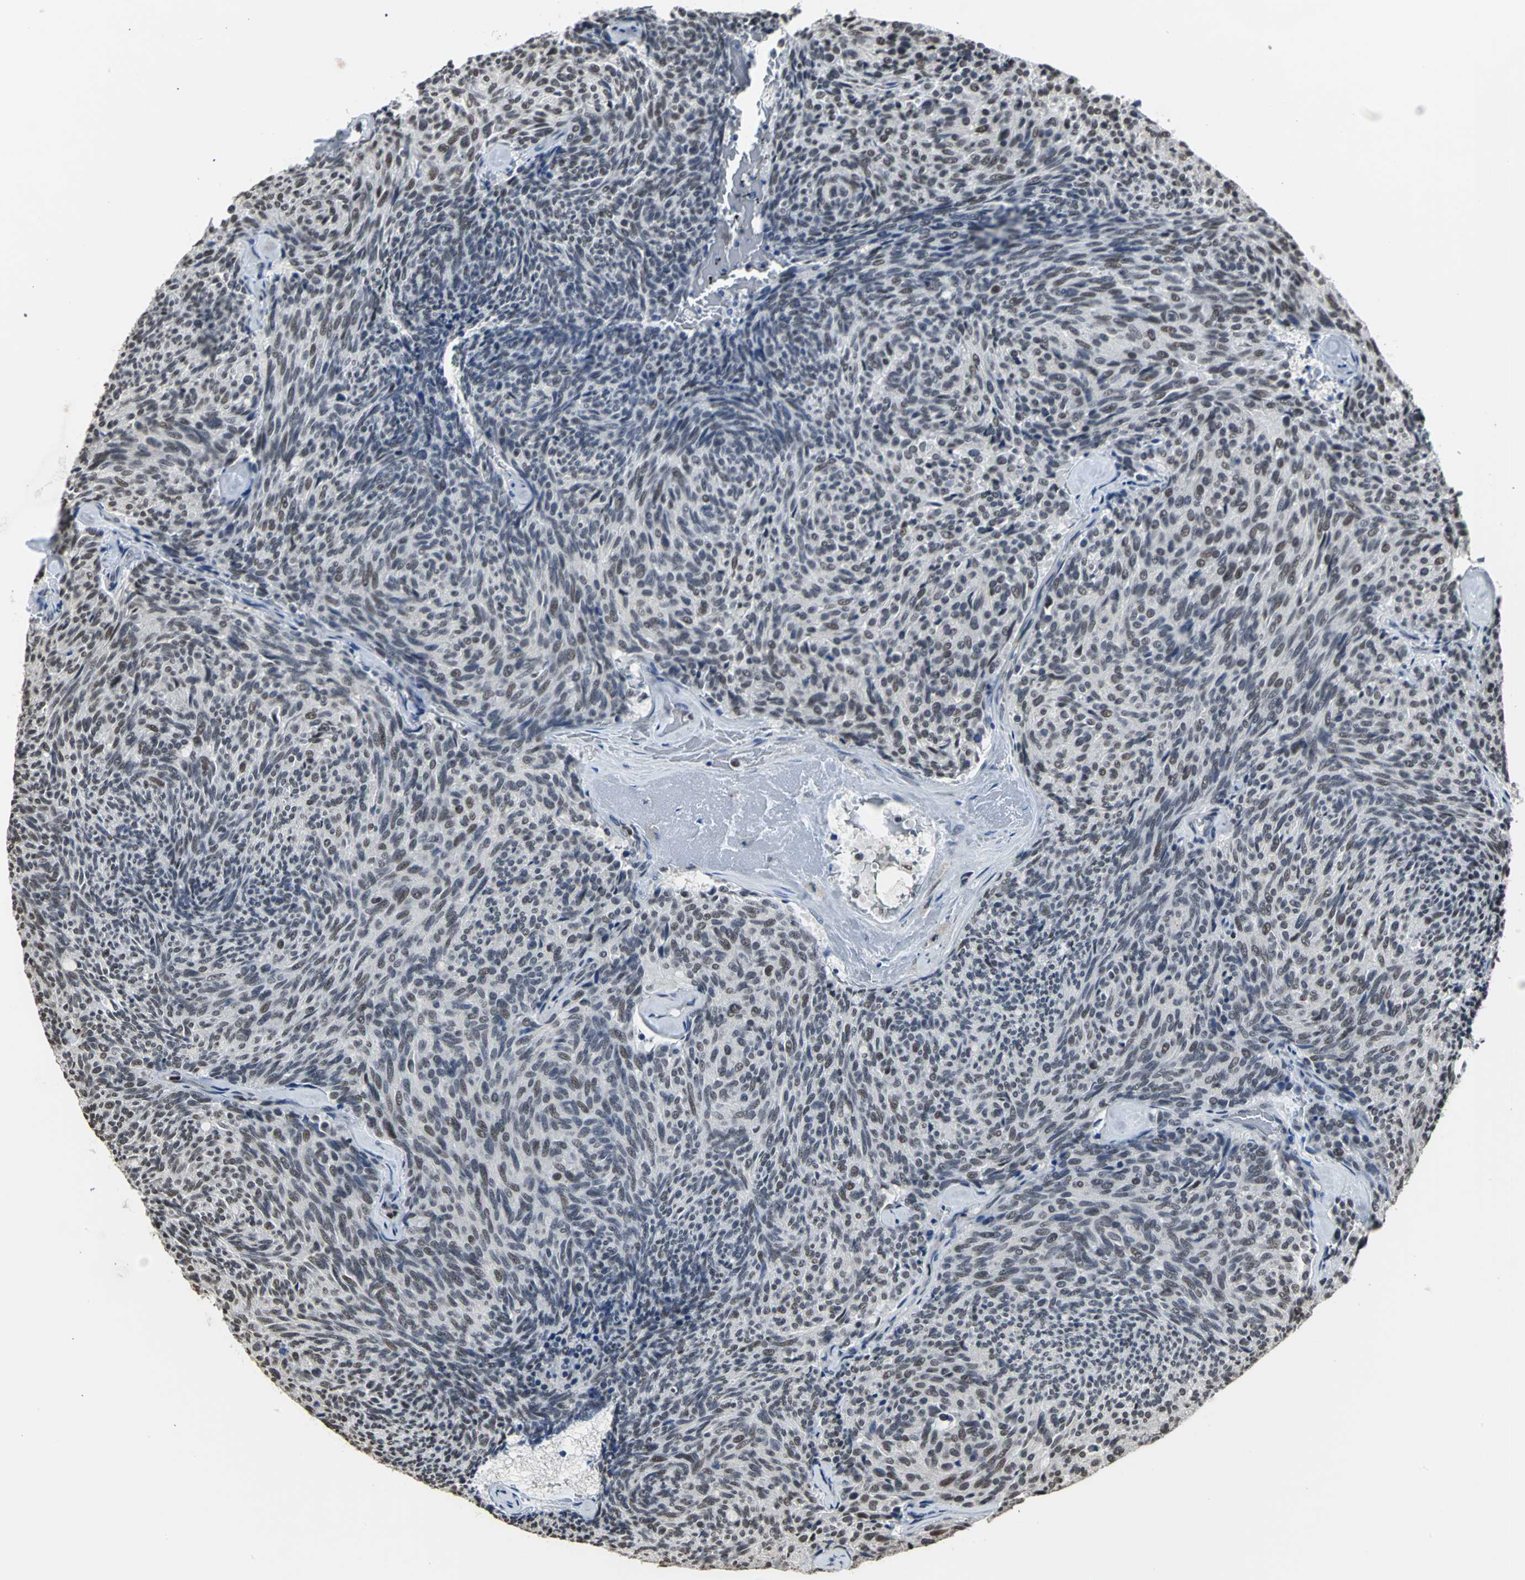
{"staining": {"intensity": "weak", "quantity": ">75%", "location": "nuclear"}, "tissue": "carcinoid", "cell_type": "Tumor cells", "image_type": "cancer", "snomed": [{"axis": "morphology", "description": "Carcinoid, malignant, NOS"}, {"axis": "topography", "description": "Pancreas"}], "caption": "IHC (DAB) staining of carcinoid (malignant) demonstrates weak nuclear protein staining in about >75% of tumor cells. The protein of interest is stained brown, and the nuclei are stained in blue (DAB (3,3'-diaminobenzidine) IHC with brightfield microscopy, high magnification).", "gene": "CCDC88C", "patient": {"sex": "female", "age": 54}}